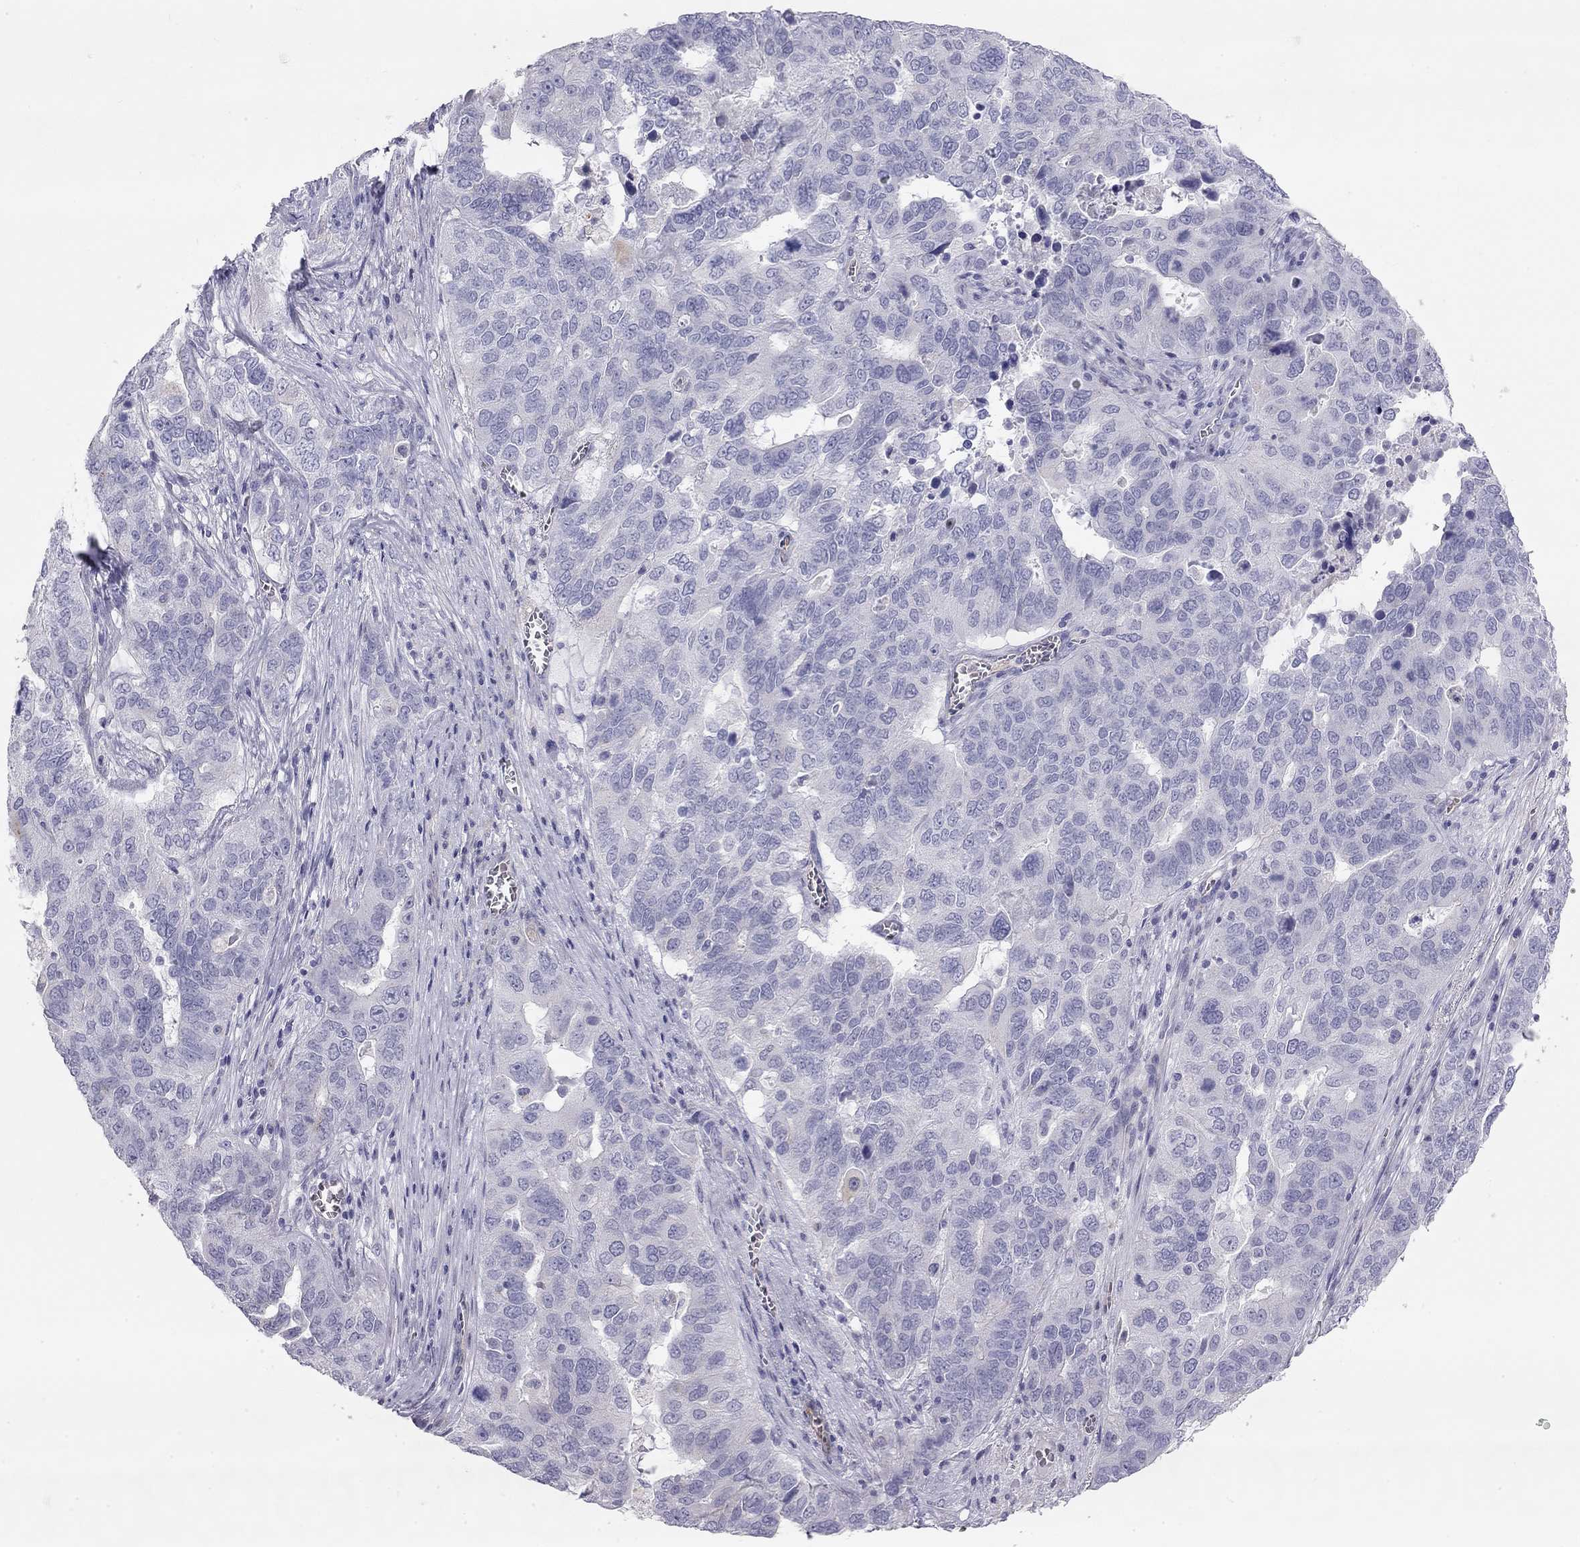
{"staining": {"intensity": "negative", "quantity": "none", "location": "none"}, "tissue": "ovarian cancer", "cell_type": "Tumor cells", "image_type": "cancer", "snomed": [{"axis": "morphology", "description": "Carcinoma, endometroid"}, {"axis": "topography", "description": "Soft tissue"}, {"axis": "topography", "description": "Ovary"}], "caption": "Immunohistochemistry of human ovarian cancer (endometroid carcinoma) demonstrates no expression in tumor cells. (DAB IHC visualized using brightfield microscopy, high magnification).", "gene": "TDRD6", "patient": {"sex": "female", "age": 52}}